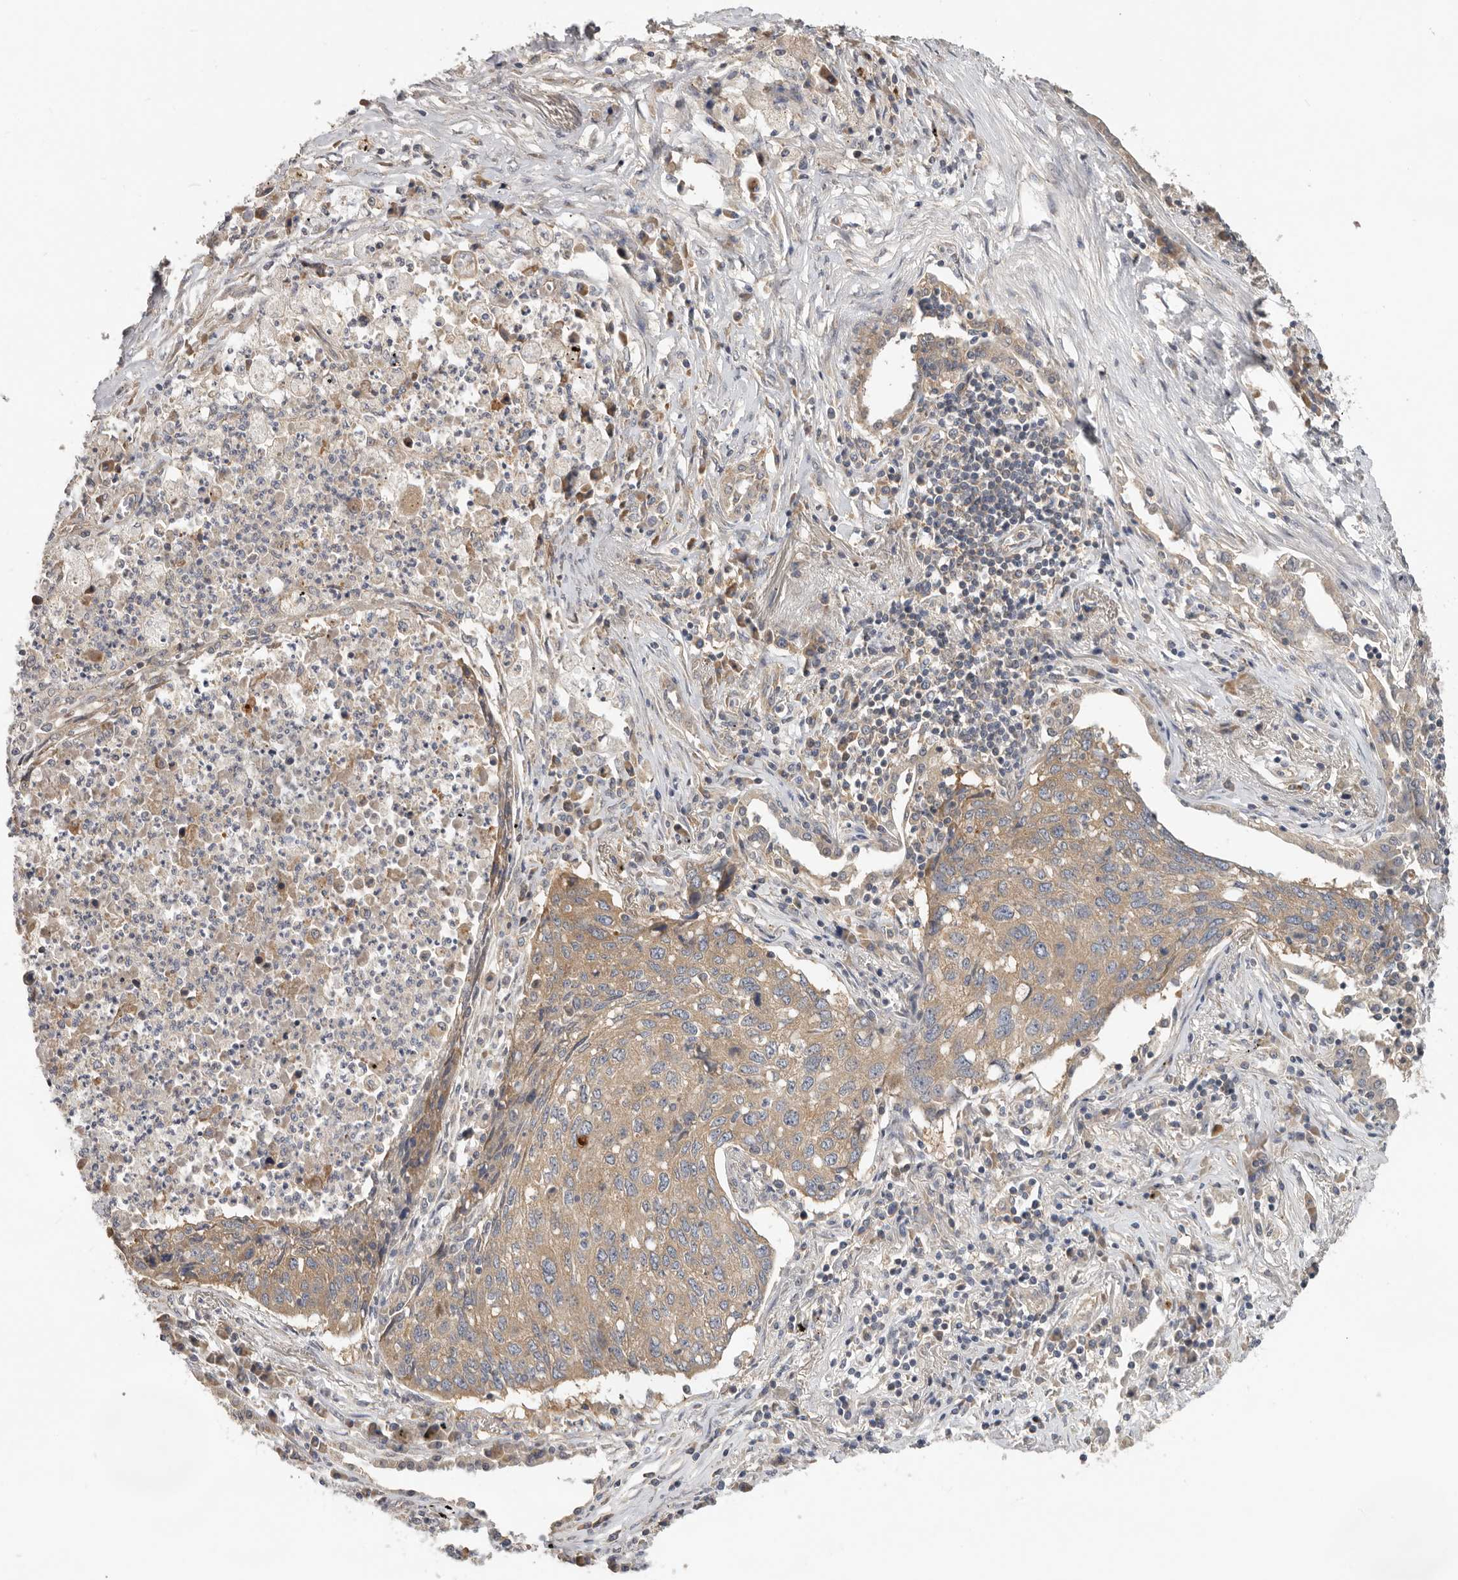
{"staining": {"intensity": "moderate", "quantity": ">75%", "location": "cytoplasmic/membranous"}, "tissue": "lung cancer", "cell_type": "Tumor cells", "image_type": "cancer", "snomed": [{"axis": "morphology", "description": "Squamous cell carcinoma, NOS"}, {"axis": "topography", "description": "Lung"}], "caption": "Lung cancer stained with a protein marker displays moderate staining in tumor cells.", "gene": "PPP1R42", "patient": {"sex": "female", "age": 63}}